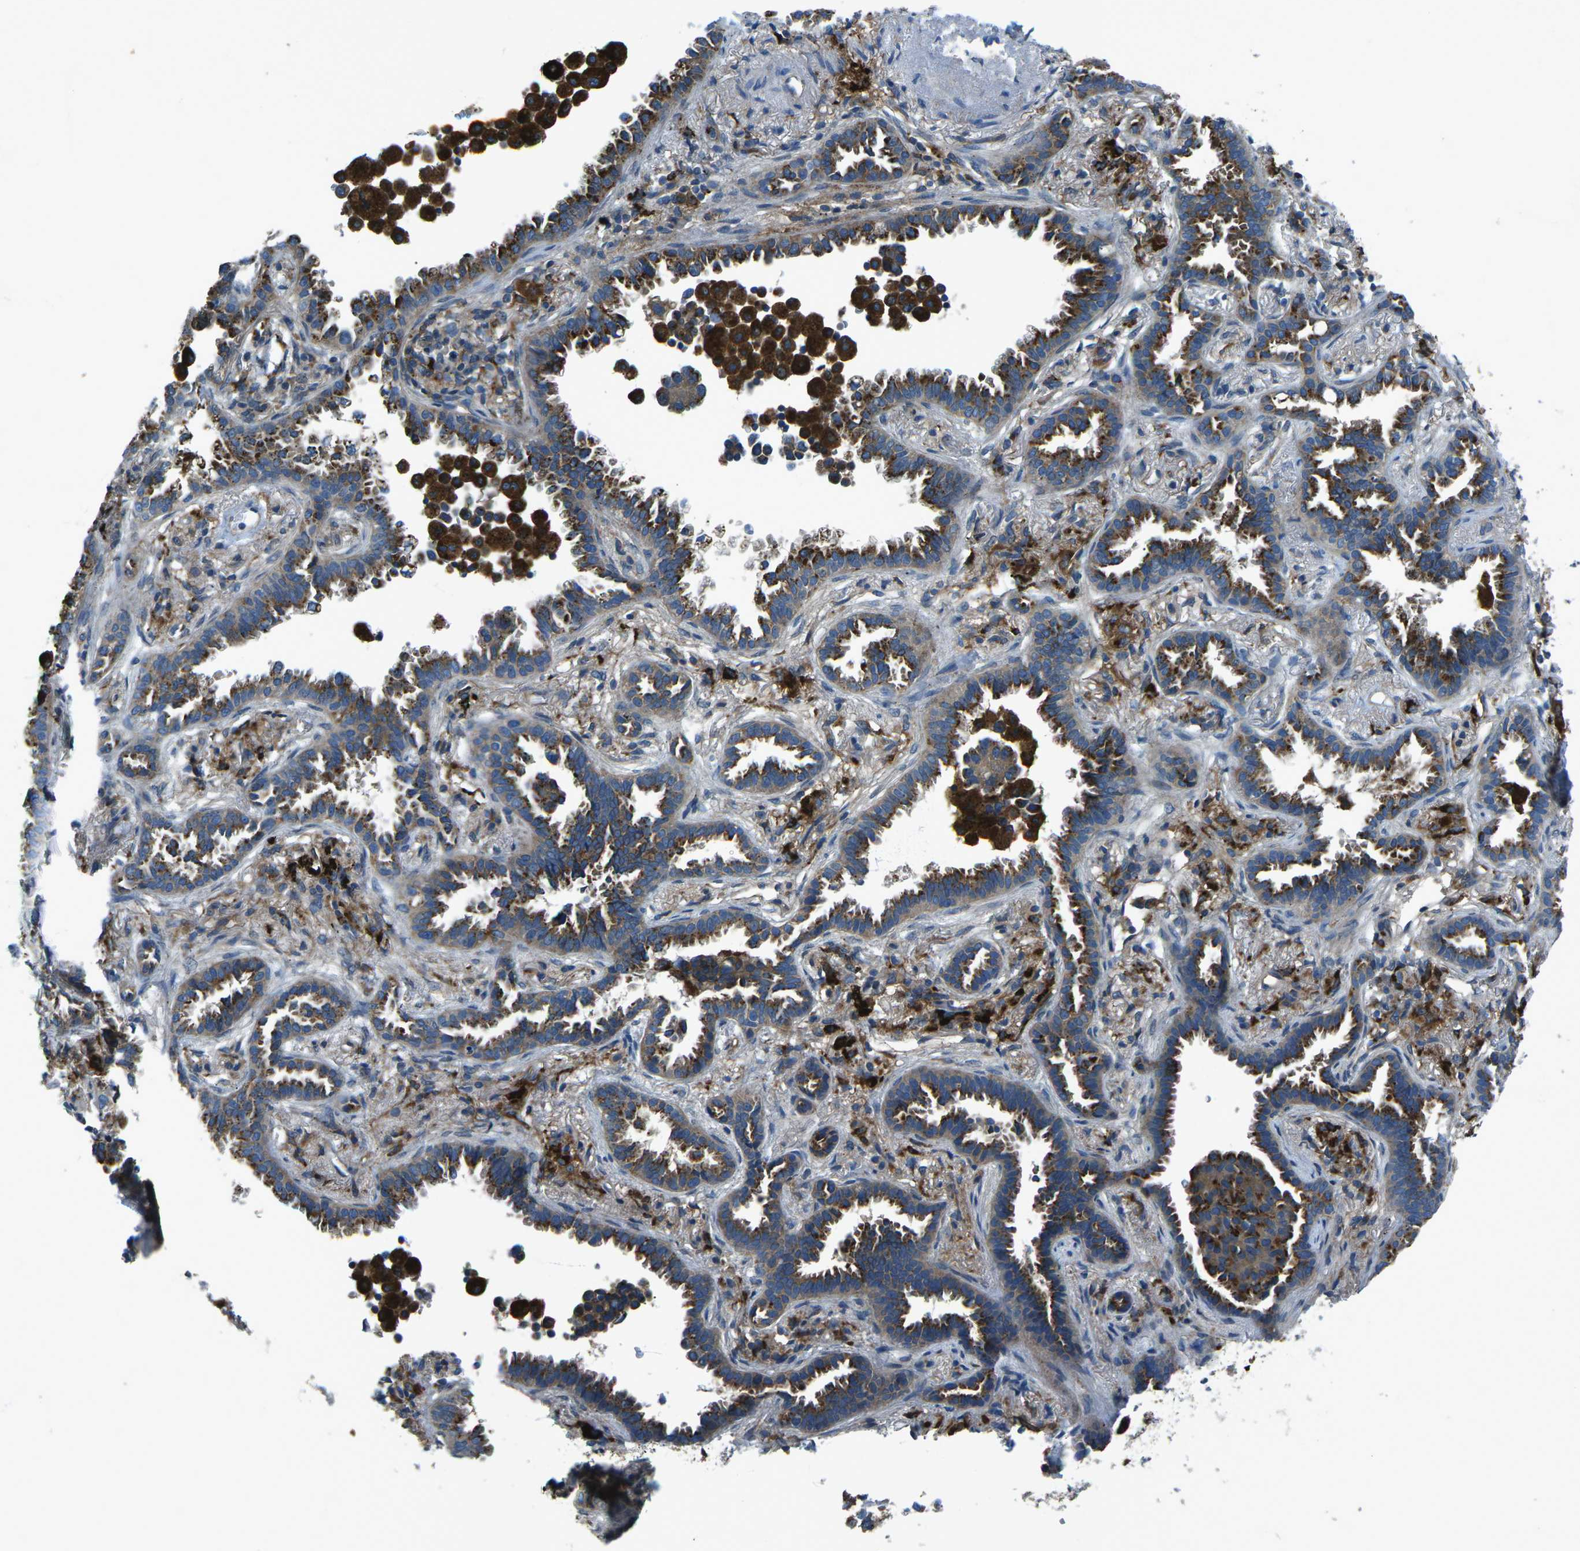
{"staining": {"intensity": "strong", "quantity": ">75%", "location": "cytoplasmic/membranous"}, "tissue": "lung cancer", "cell_type": "Tumor cells", "image_type": "cancer", "snomed": [{"axis": "morphology", "description": "Normal tissue, NOS"}, {"axis": "morphology", "description": "Adenocarcinoma, NOS"}, {"axis": "topography", "description": "Lung"}], "caption": "Lung adenocarcinoma stained for a protein (brown) demonstrates strong cytoplasmic/membranous positive staining in about >75% of tumor cells.", "gene": "CDK17", "patient": {"sex": "male", "age": 59}}